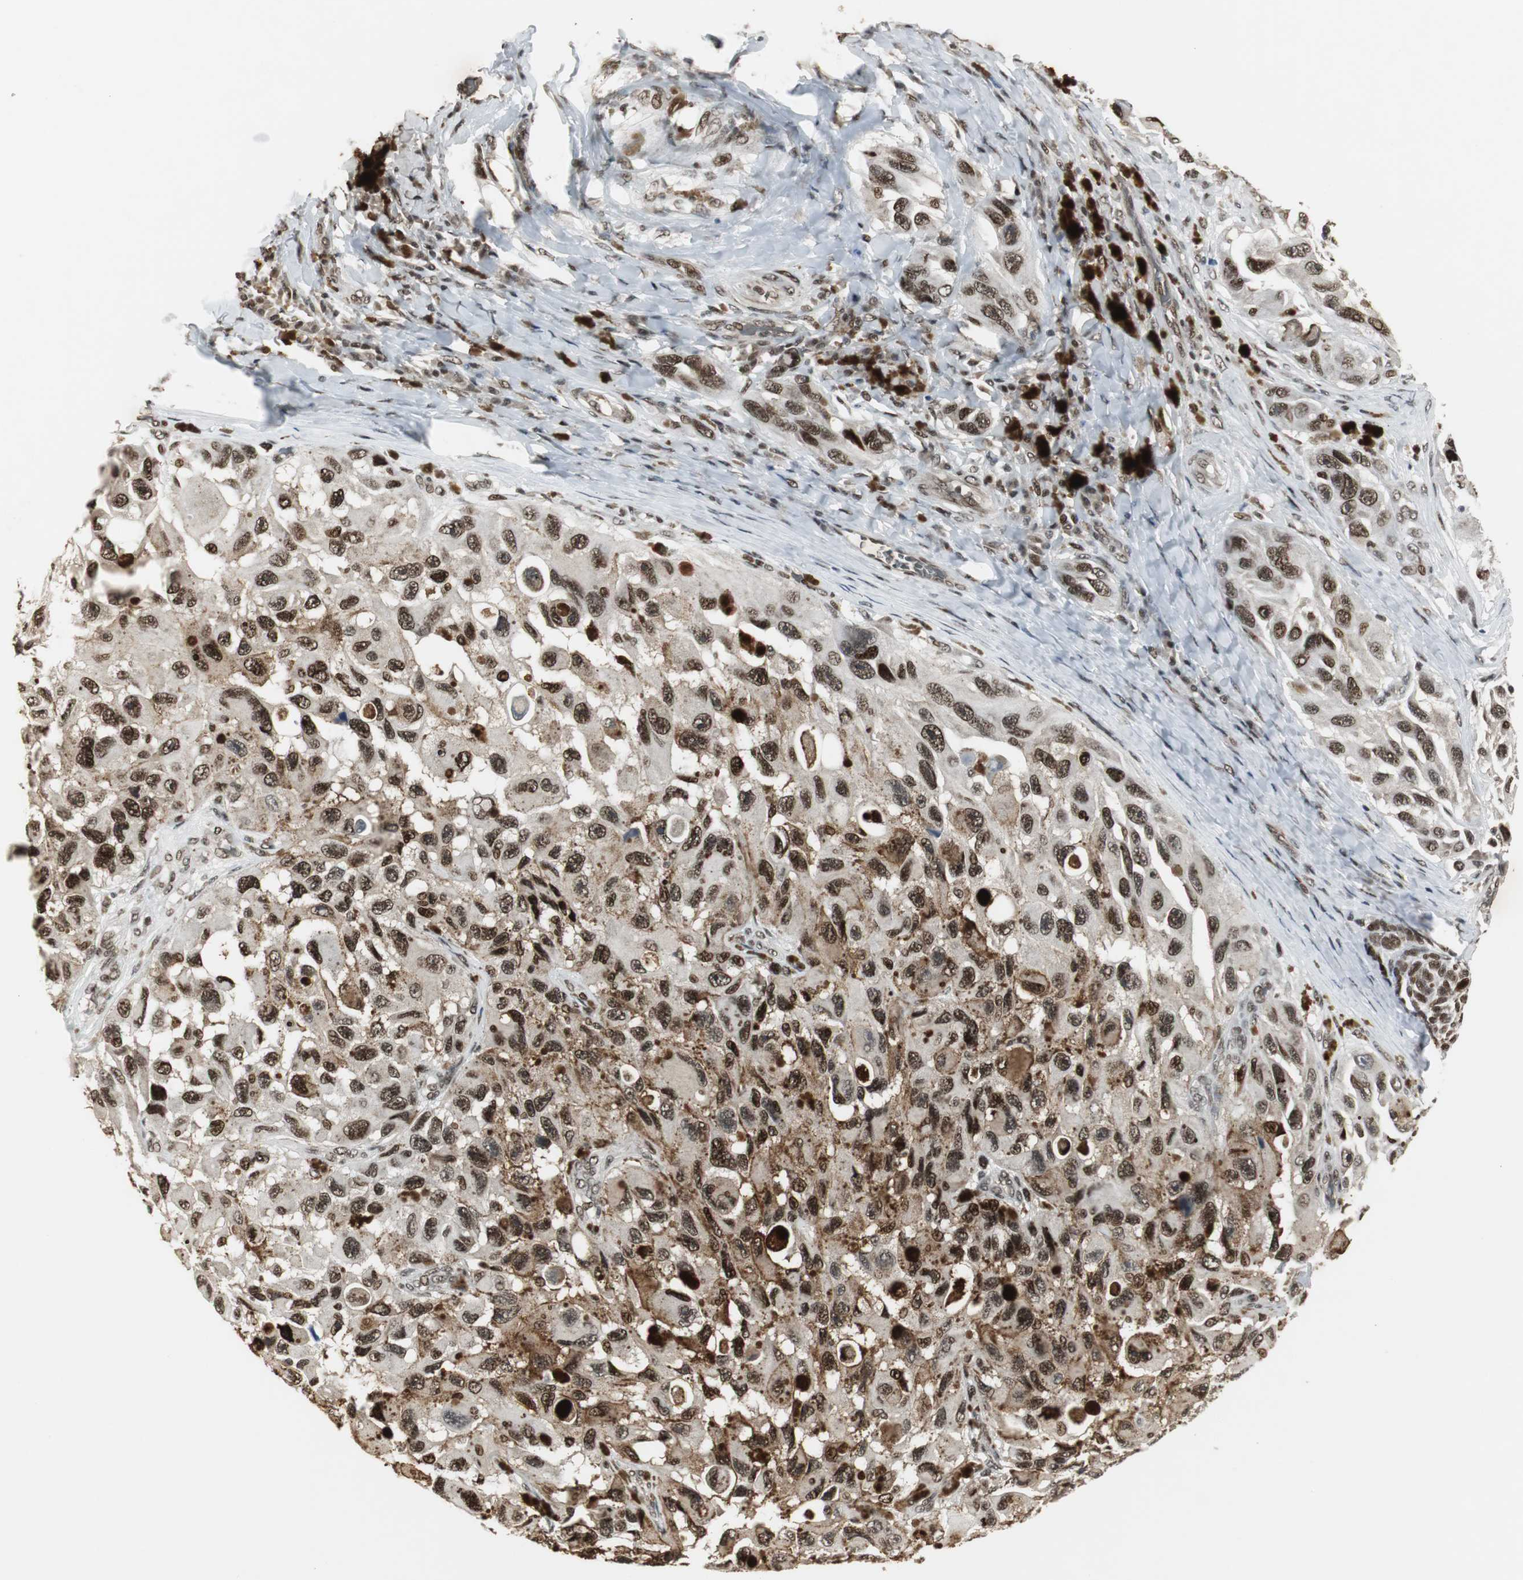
{"staining": {"intensity": "moderate", "quantity": ">75%", "location": "nuclear"}, "tissue": "melanoma", "cell_type": "Tumor cells", "image_type": "cancer", "snomed": [{"axis": "morphology", "description": "Malignant melanoma, NOS"}, {"axis": "topography", "description": "Skin"}], "caption": "Immunohistochemistry (IHC) of human malignant melanoma shows medium levels of moderate nuclear expression in about >75% of tumor cells.", "gene": "TAF5", "patient": {"sex": "female", "age": 73}}